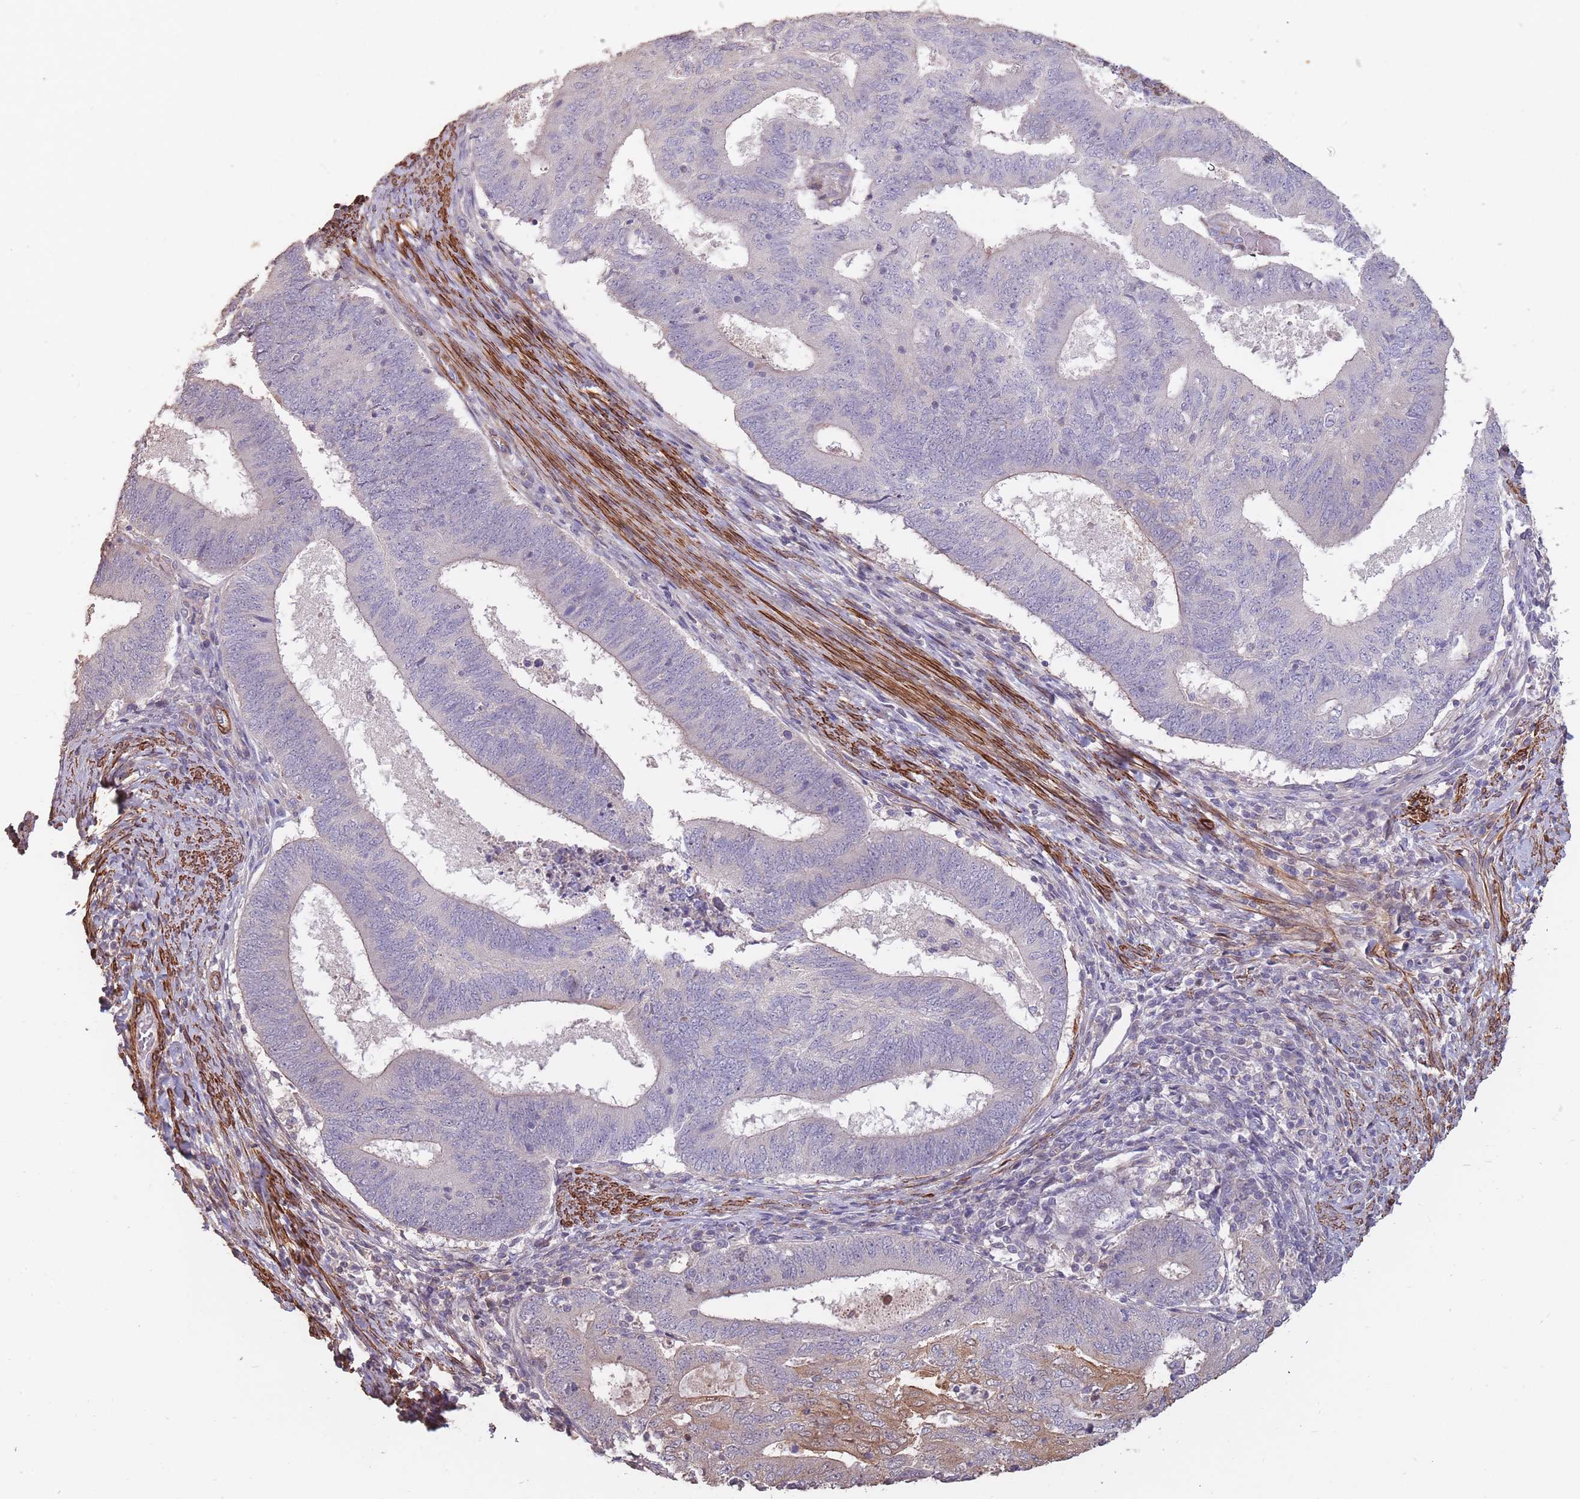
{"staining": {"intensity": "weak", "quantity": "<25%", "location": "cytoplasmic/membranous"}, "tissue": "endometrial cancer", "cell_type": "Tumor cells", "image_type": "cancer", "snomed": [{"axis": "morphology", "description": "Adenocarcinoma, NOS"}, {"axis": "topography", "description": "Endometrium"}], "caption": "This is an immunohistochemistry (IHC) micrograph of endometrial cancer (adenocarcinoma). There is no expression in tumor cells.", "gene": "NLRC4", "patient": {"sex": "female", "age": 70}}